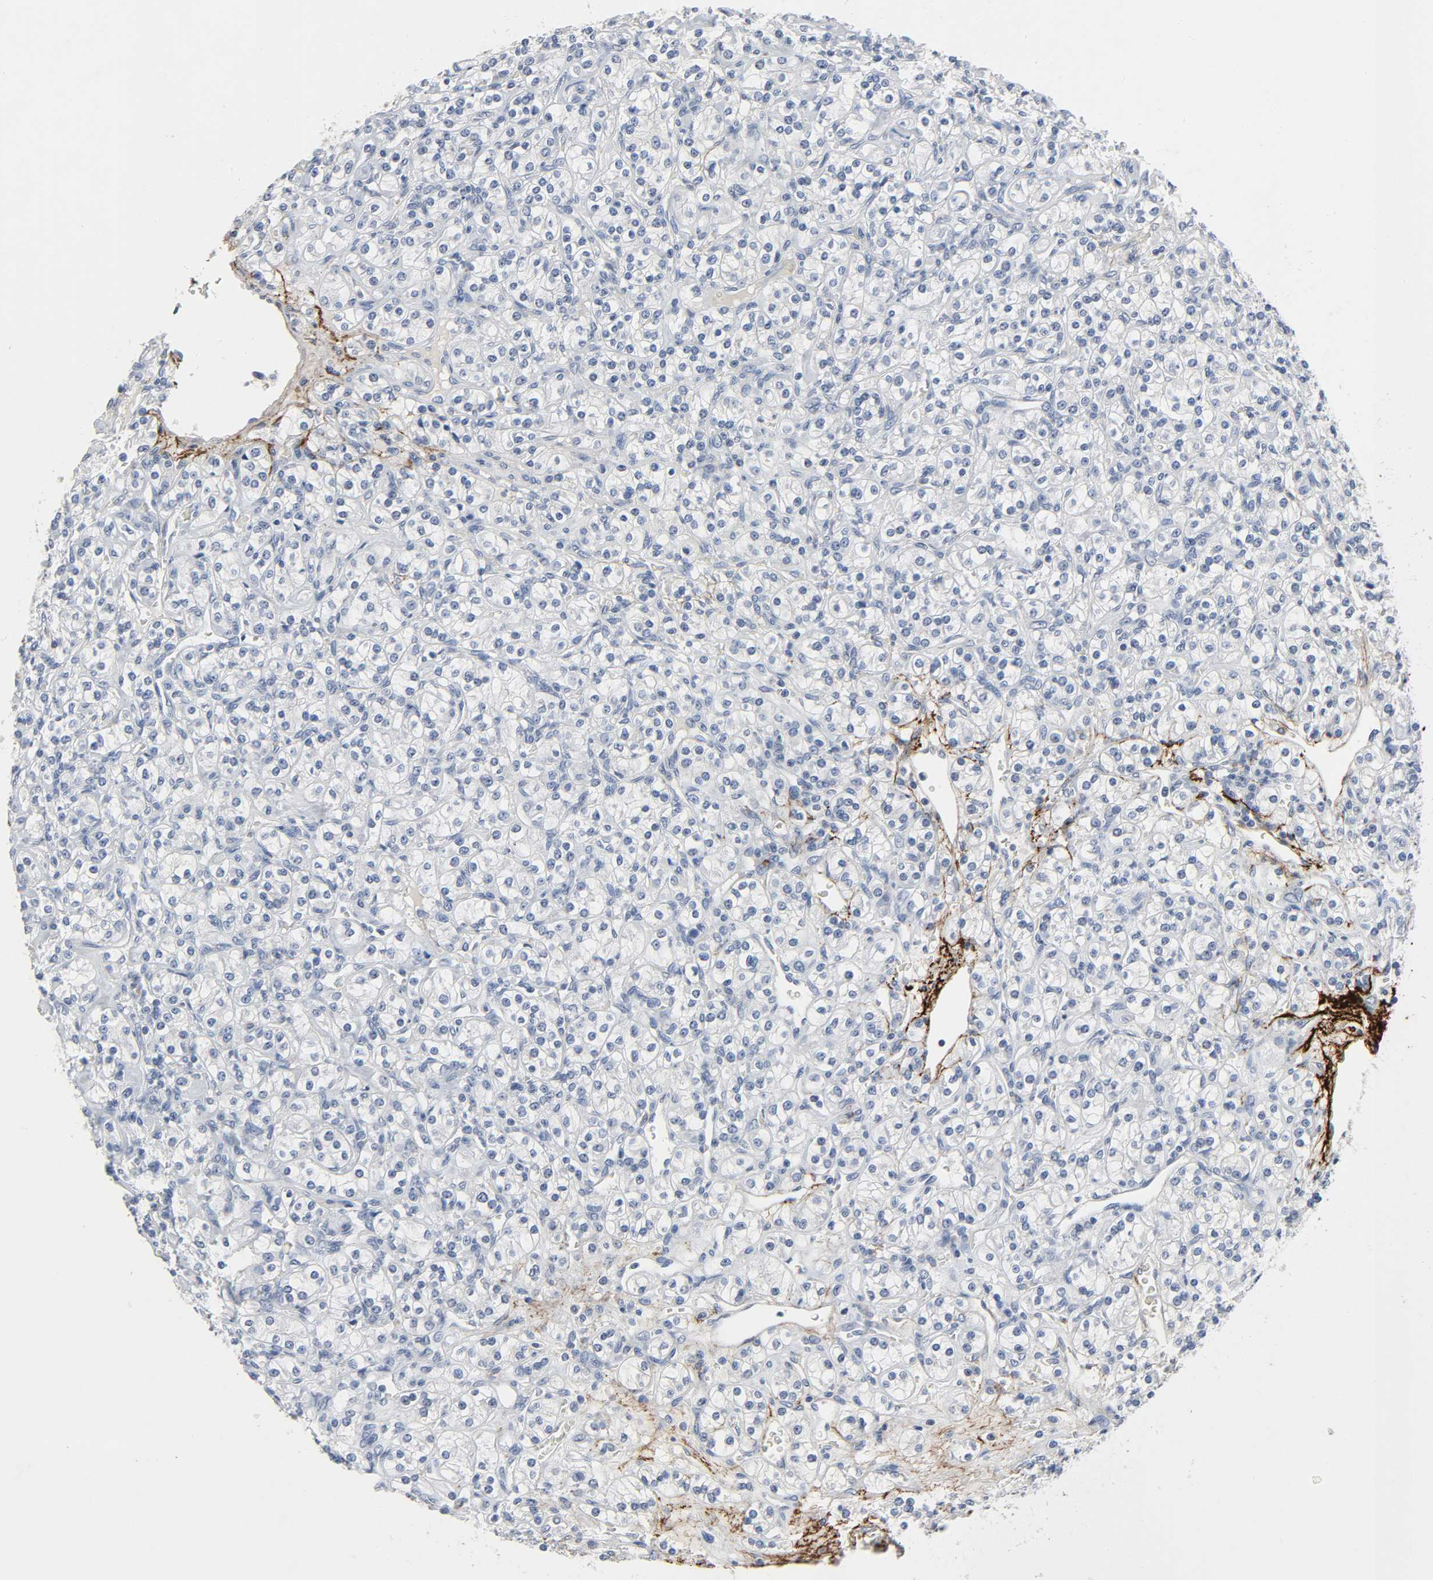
{"staining": {"intensity": "negative", "quantity": "none", "location": "none"}, "tissue": "renal cancer", "cell_type": "Tumor cells", "image_type": "cancer", "snomed": [{"axis": "morphology", "description": "Adenocarcinoma, NOS"}, {"axis": "topography", "description": "Kidney"}], "caption": "An image of renal cancer (adenocarcinoma) stained for a protein displays no brown staining in tumor cells.", "gene": "FBLN5", "patient": {"sex": "male", "age": 77}}